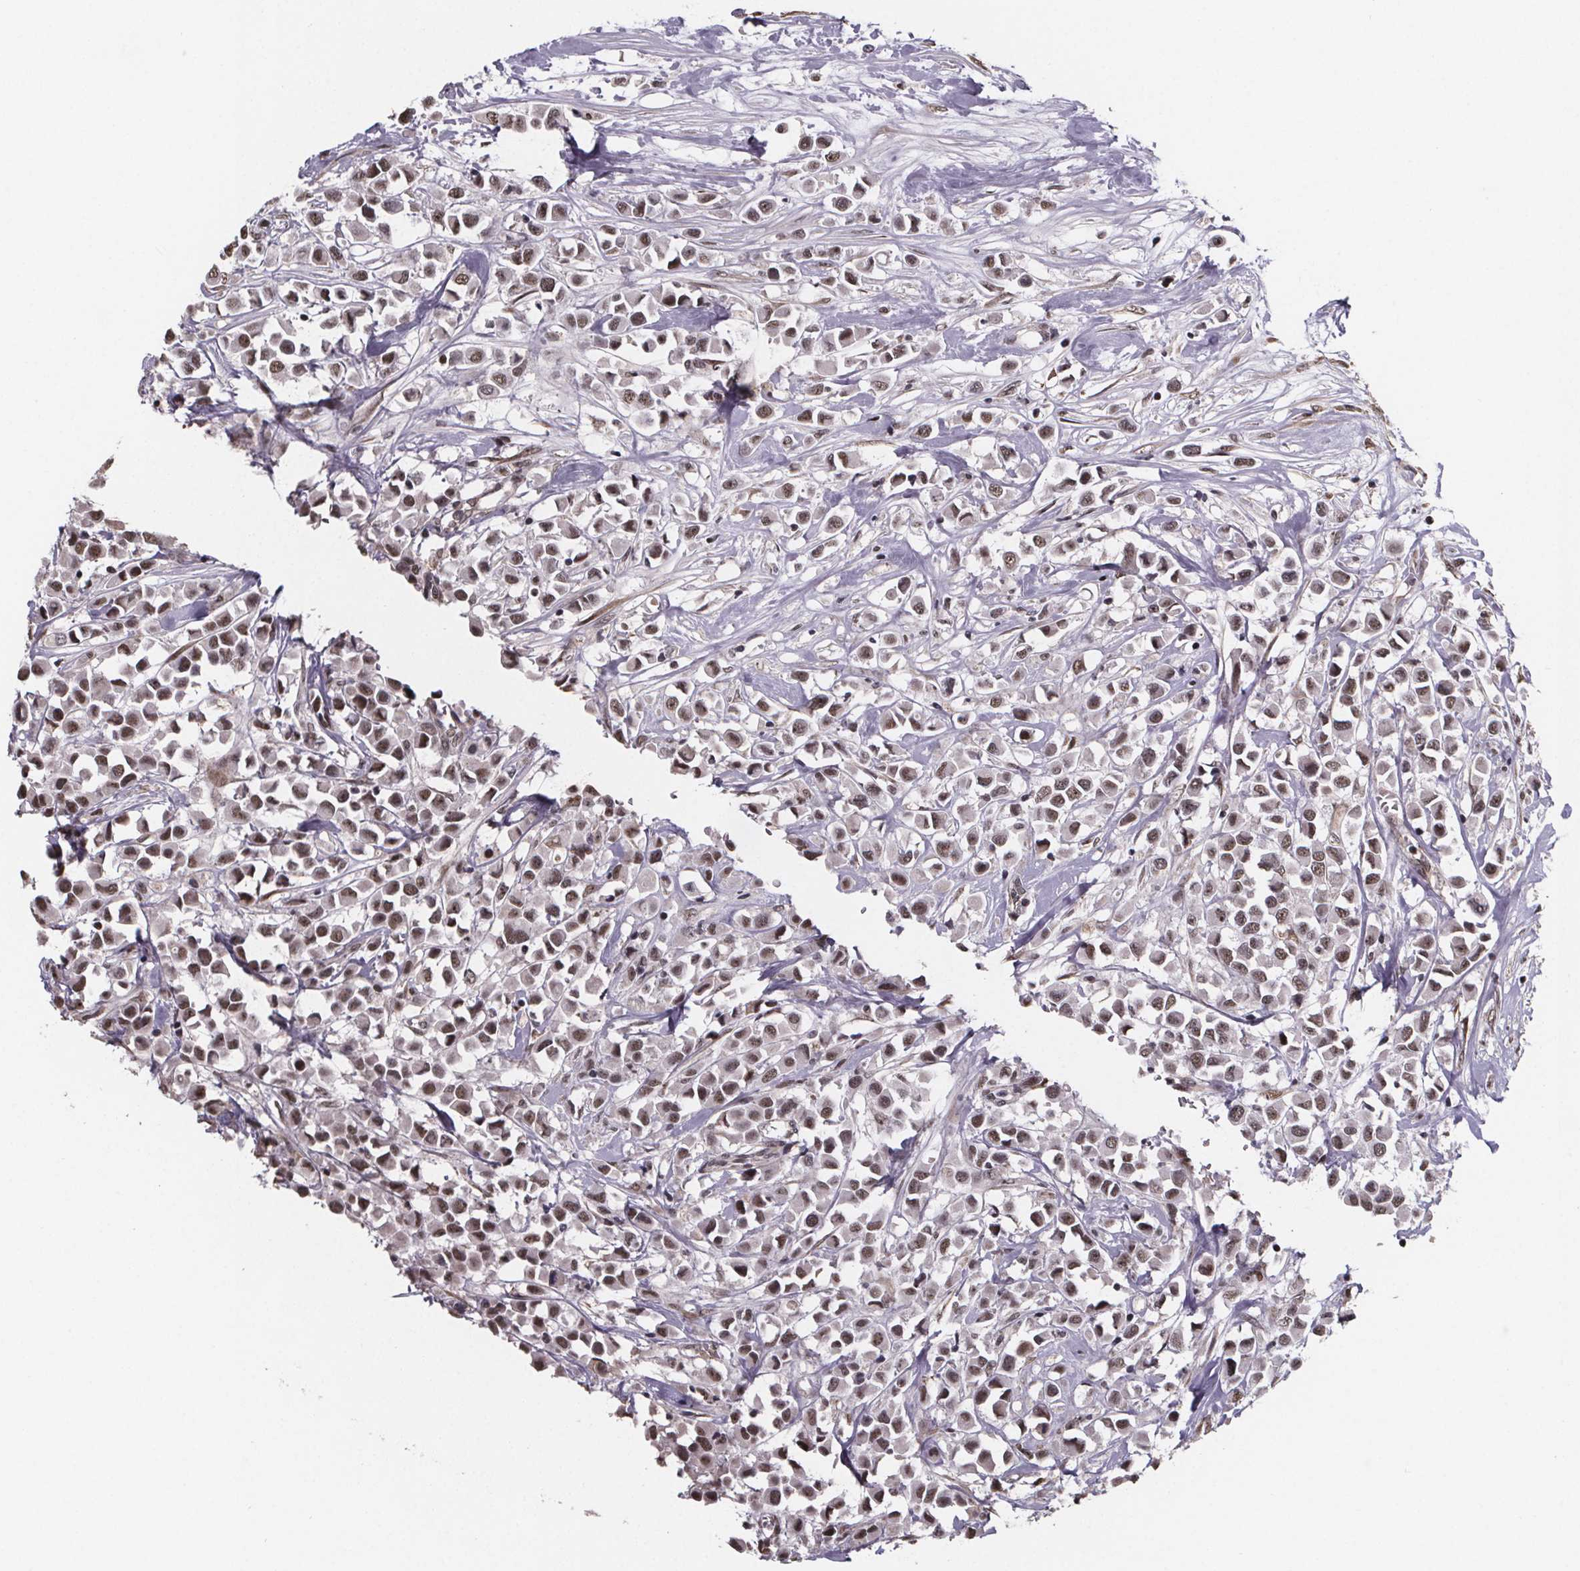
{"staining": {"intensity": "moderate", "quantity": ">75%", "location": "nuclear"}, "tissue": "breast cancer", "cell_type": "Tumor cells", "image_type": "cancer", "snomed": [{"axis": "morphology", "description": "Duct carcinoma"}, {"axis": "topography", "description": "Breast"}], "caption": "High-magnification brightfield microscopy of infiltrating ductal carcinoma (breast) stained with DAB (3,3'-diaminobenzidine) (brown) and counterstained with hematoxylin (blue). tumor cells exhibit moderate nuclear staining is appreciated in about>75% of cells.", "gene": "U2SURP", "patient": {"sex": "female", "age": 61}}